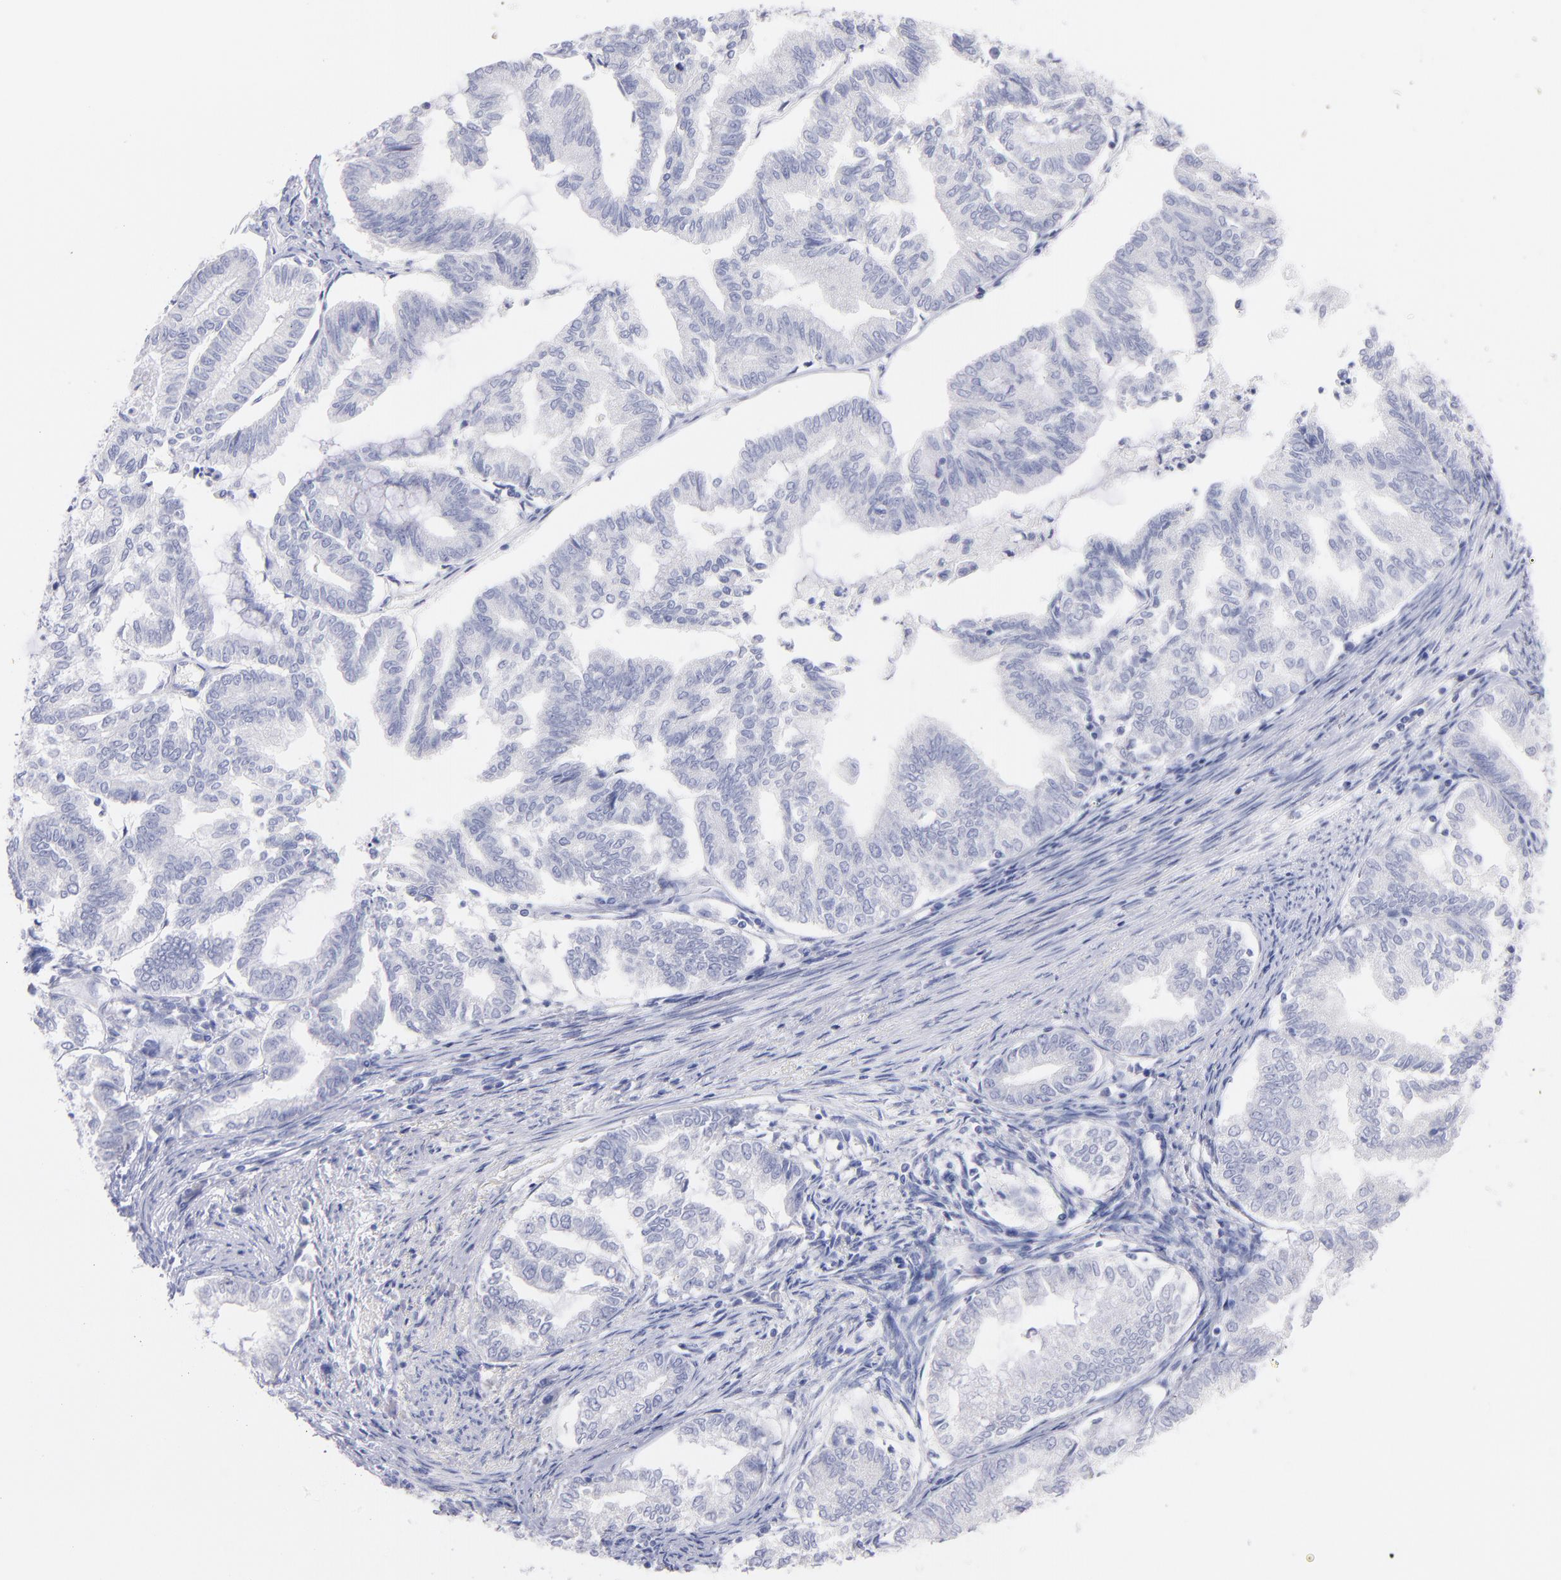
{"staining": {"intensity": "negative", "quantity": "none", "location": "none"}, "tissue": "endometrial cancer", "cell_type": "Tumor cells", "image_type": "cancer", "snomed": [{"axis": "morphology", "description": "Adenocarcinoma, NOS"}, {"axis": "topography", "description": "Endometrium"}], "caption": "This is an immunohistochemistry image of endometrial cancer (adenocarcinoma). There is no expression in tumor cells.", "gene": "SCGN", "patient": {"sex": "female", "age": 79}}